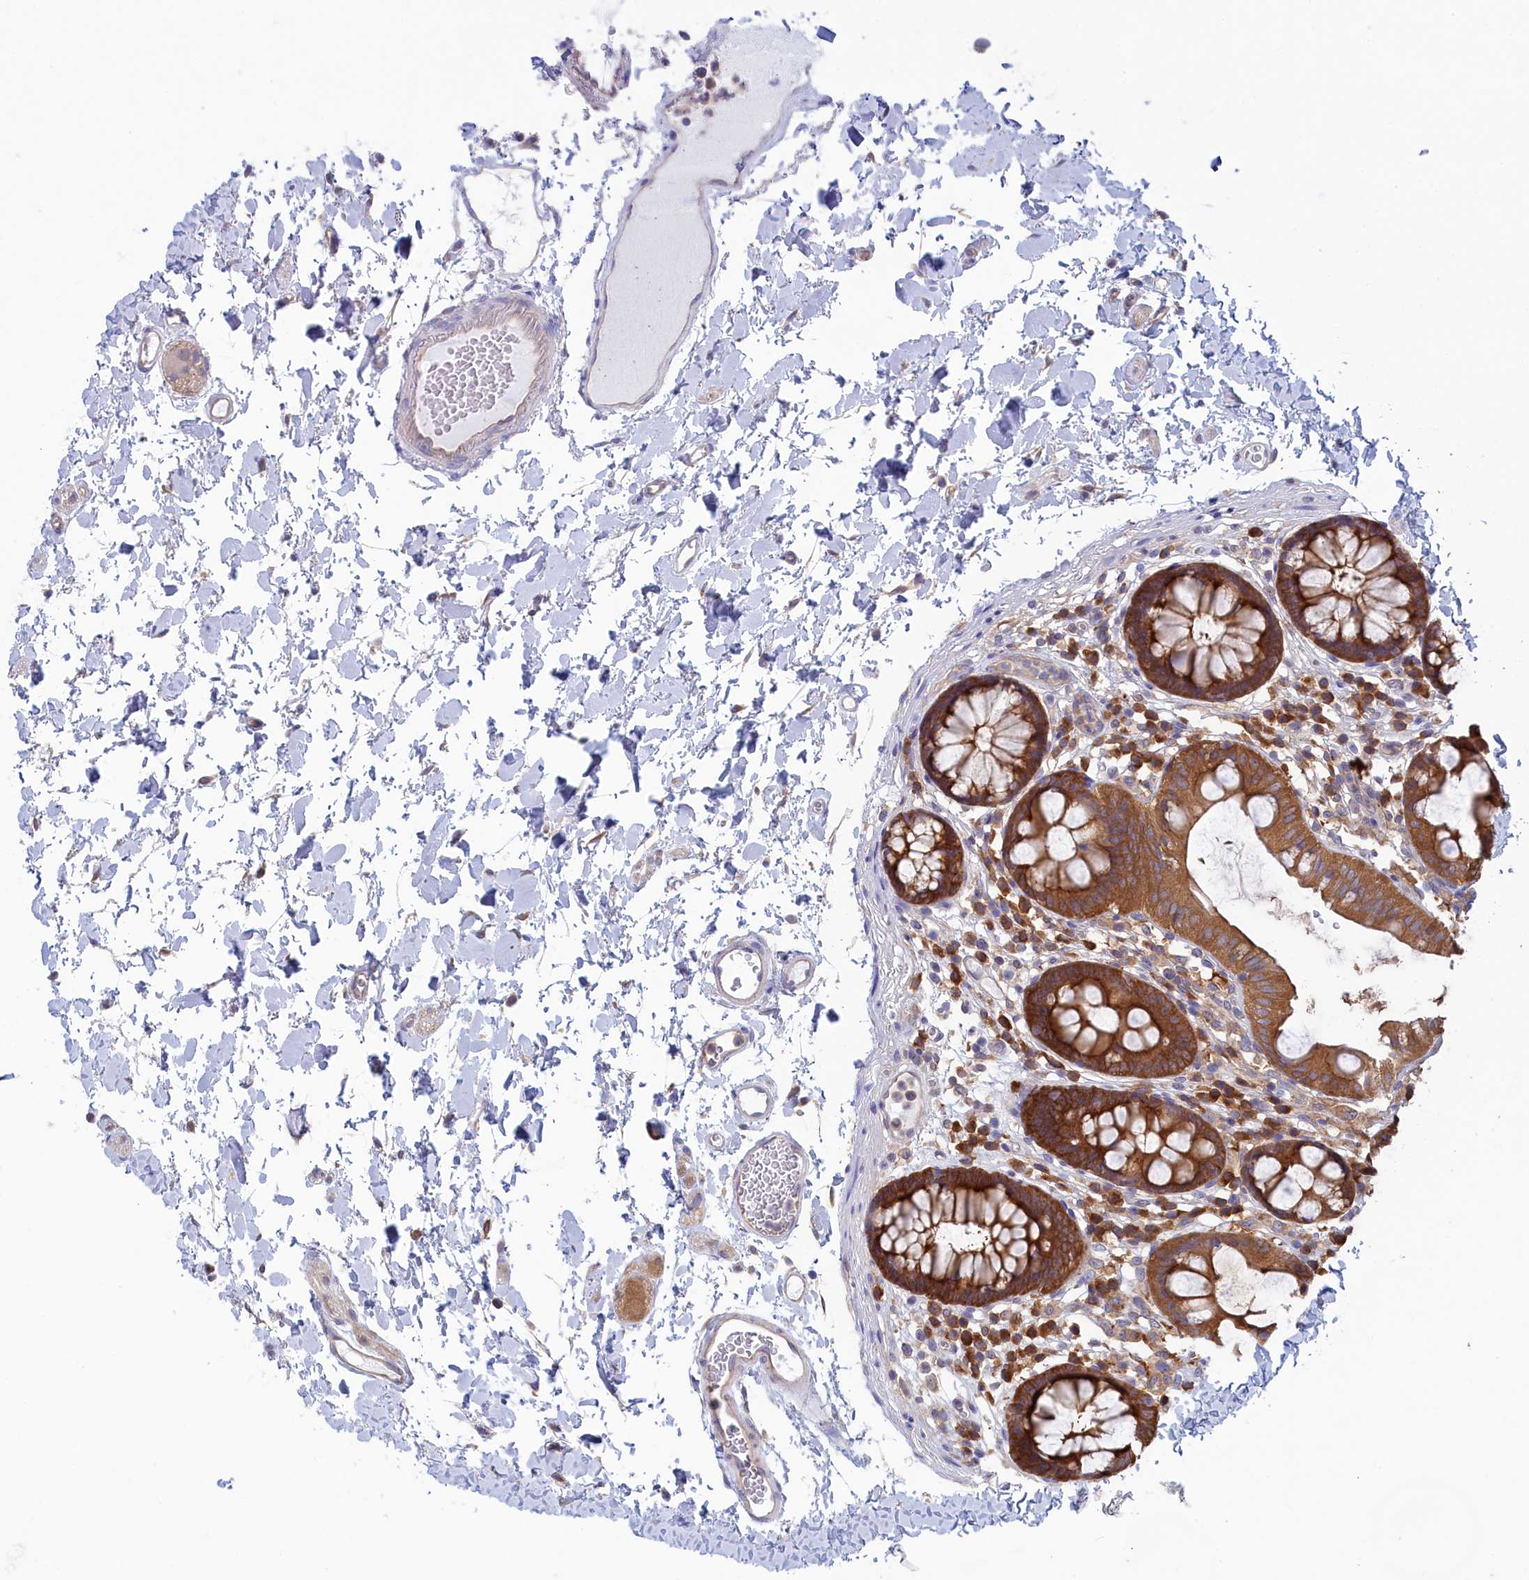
{"staining": {"intensity": "weak", "quantity": ">75%", "location": "cytoplasmic/membranous"}, "tissue": "colon", "cell_type": "Endothelial cells", "image_type": "normal", "snomed": [{"axis": "morphology", "description": "Normal tissue, NOS"}, {"axis": "topography", "description": "Colon"}], "caption": "Immunohistochemical staining of normal colon reveals weak cytoplasmic/membranous protein expression in about >75% of endothelial cells.", "gene": "SYNDIG1L", "patient": {"sex": "male", "age": 84}}